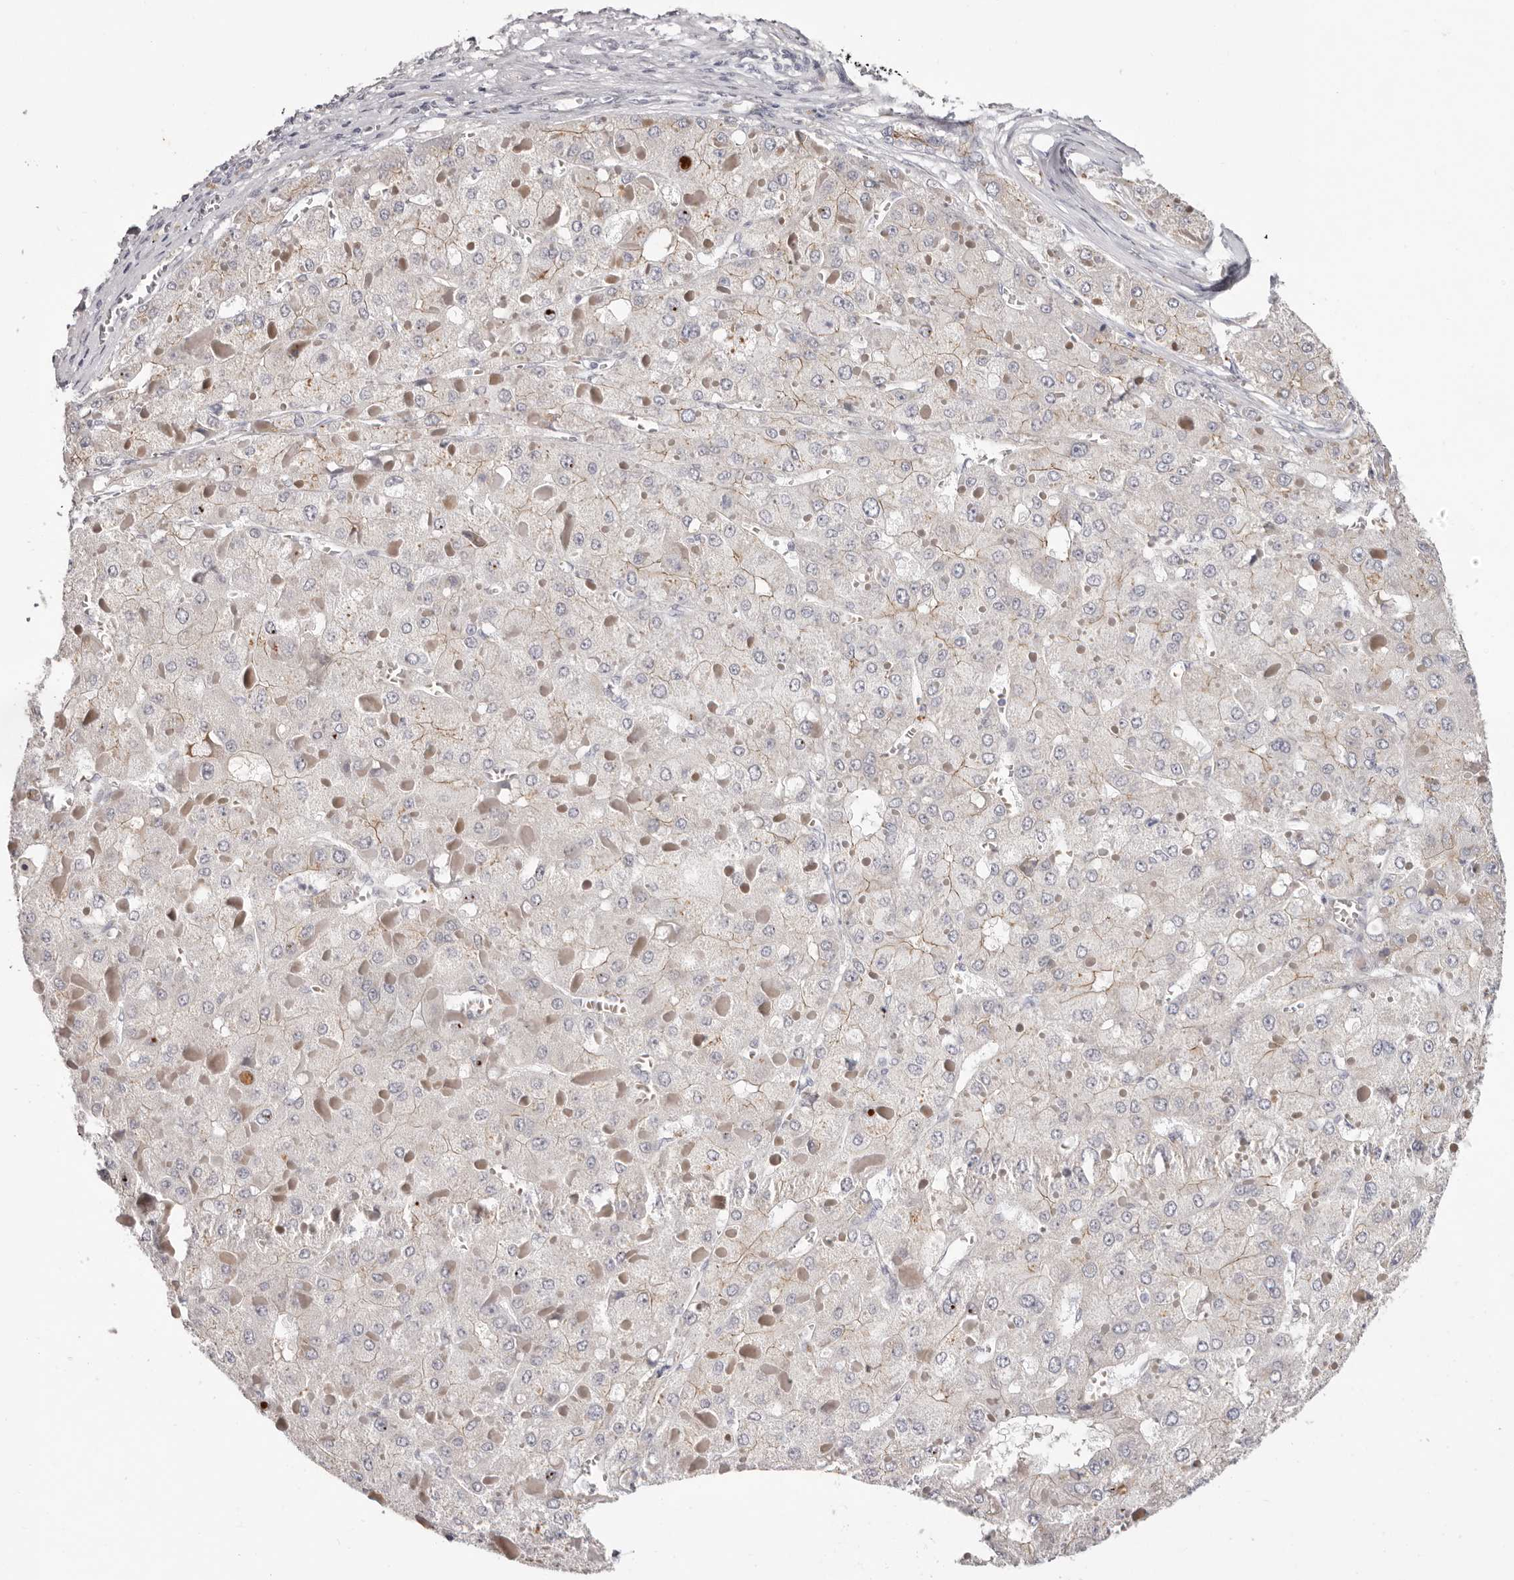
{"staining": {"intensity": "negative", "quantity": "none", "location": "none"}, "tissue": "liver cancer", "cell_type": "Tumor cells", "image_type": "cancer", "snomed": [{"axis": "morphology", "description": "Carcinoma, Hepatocellular, NOS"}, {"axis": "topography", "description": "Liver"}], "caption": "This is an IHC micrograph of liver cancer. There is no expression in tumor cells.", "gene": "PCDHB6", "patient": {"sex": "female", "age": 73}}